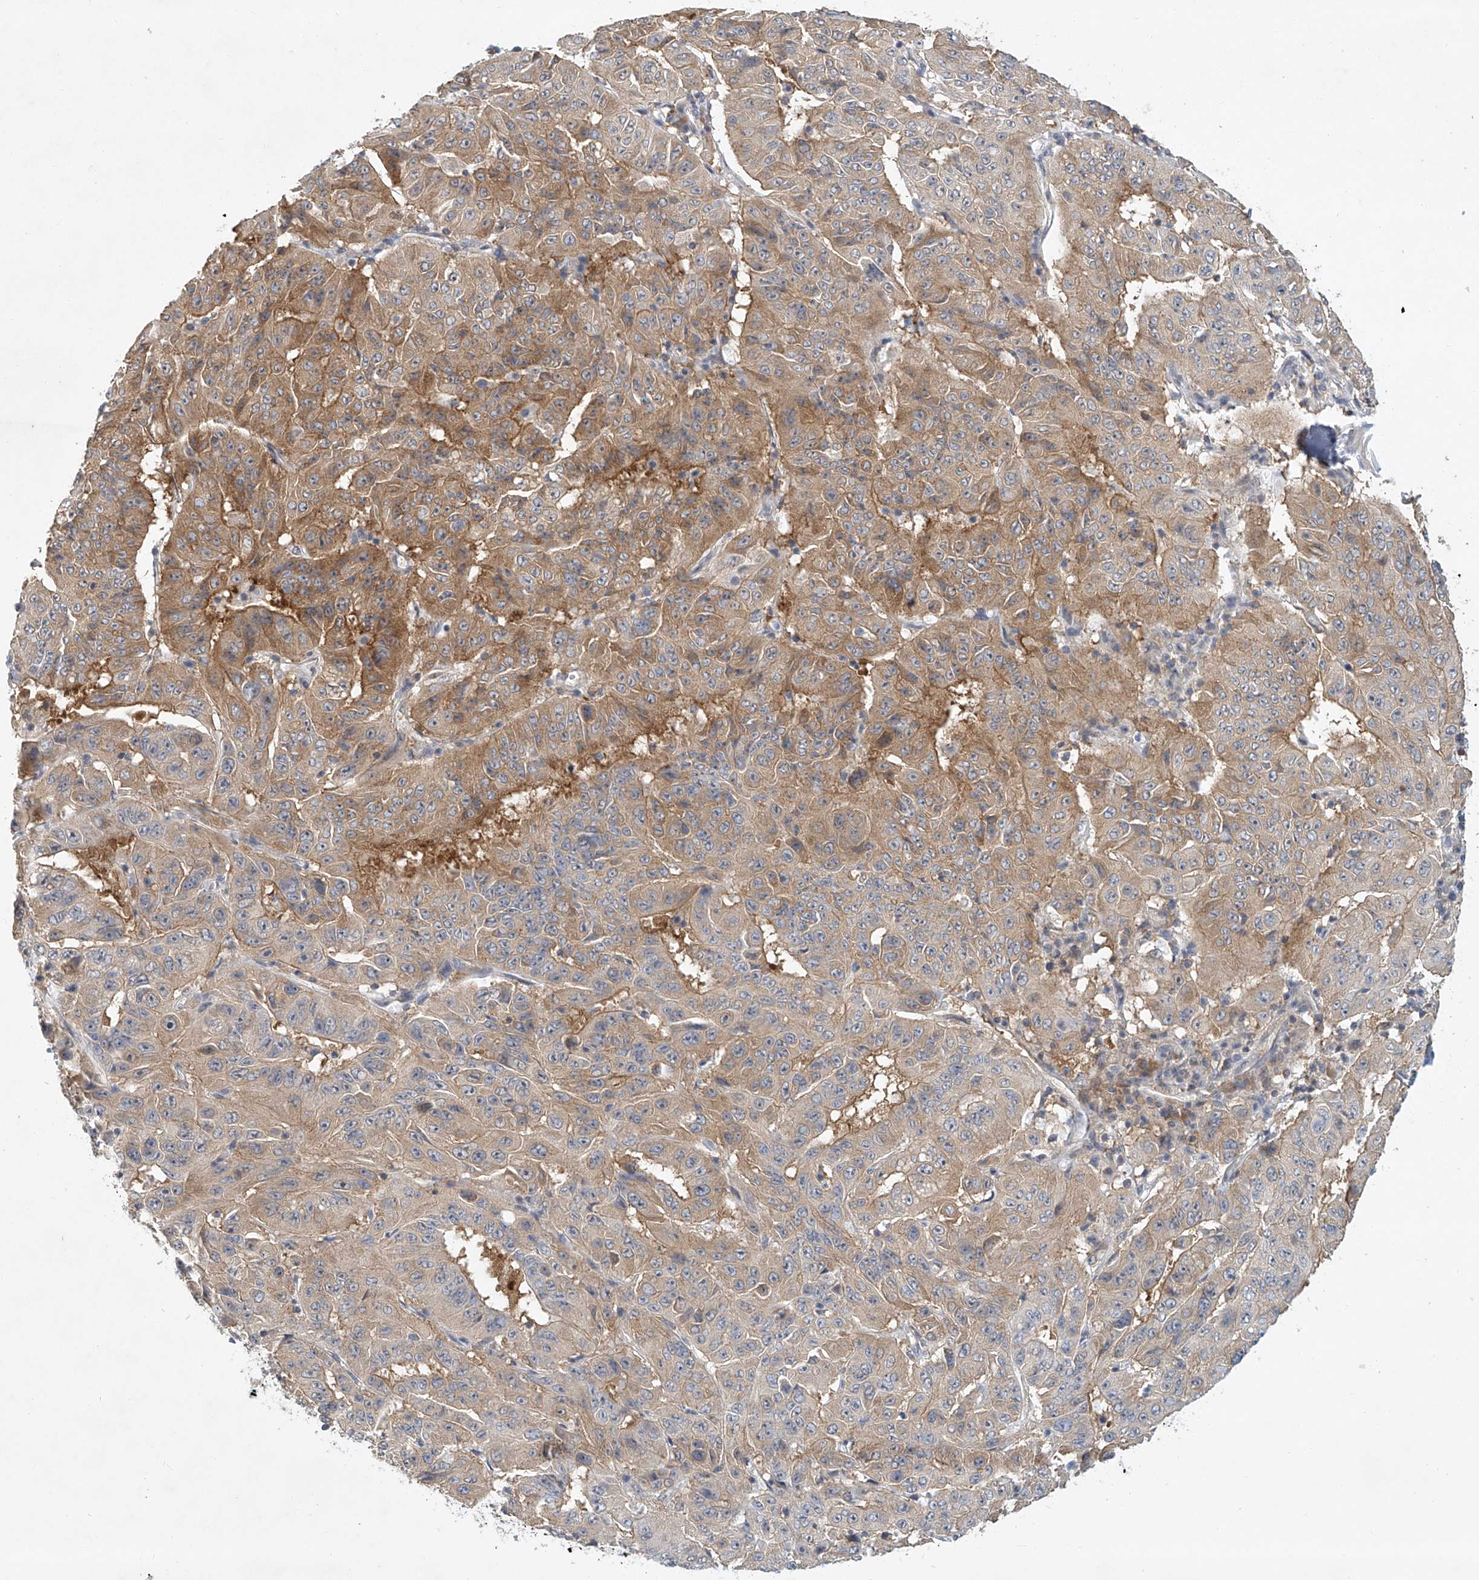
{"staining": {"intensity": "moderate", "quantity": "25%-75%", "location": "cytoplasmic/membranous"}, "tissue": "pancreatic cancer", "cell_type": "Tumor cells", "image_type": "cancer", "snomed": [{"axis": "morphology", "description": "Adenocarcinoma, NOS"}, {"axis": "topography", "description": "Pancreas"}], "caption": "This histopathology image exhibits pancreatic cancer (adenocarcinoma) stained with immunohistochemistry to label a protein in brown. The cytoplasmic/membranous of tumor cells show moderate positivity for the protein. Nuclei are counter-stained blue.", "gene": "CARMIL1", "patient": {"sex": "male", "age": 63}}